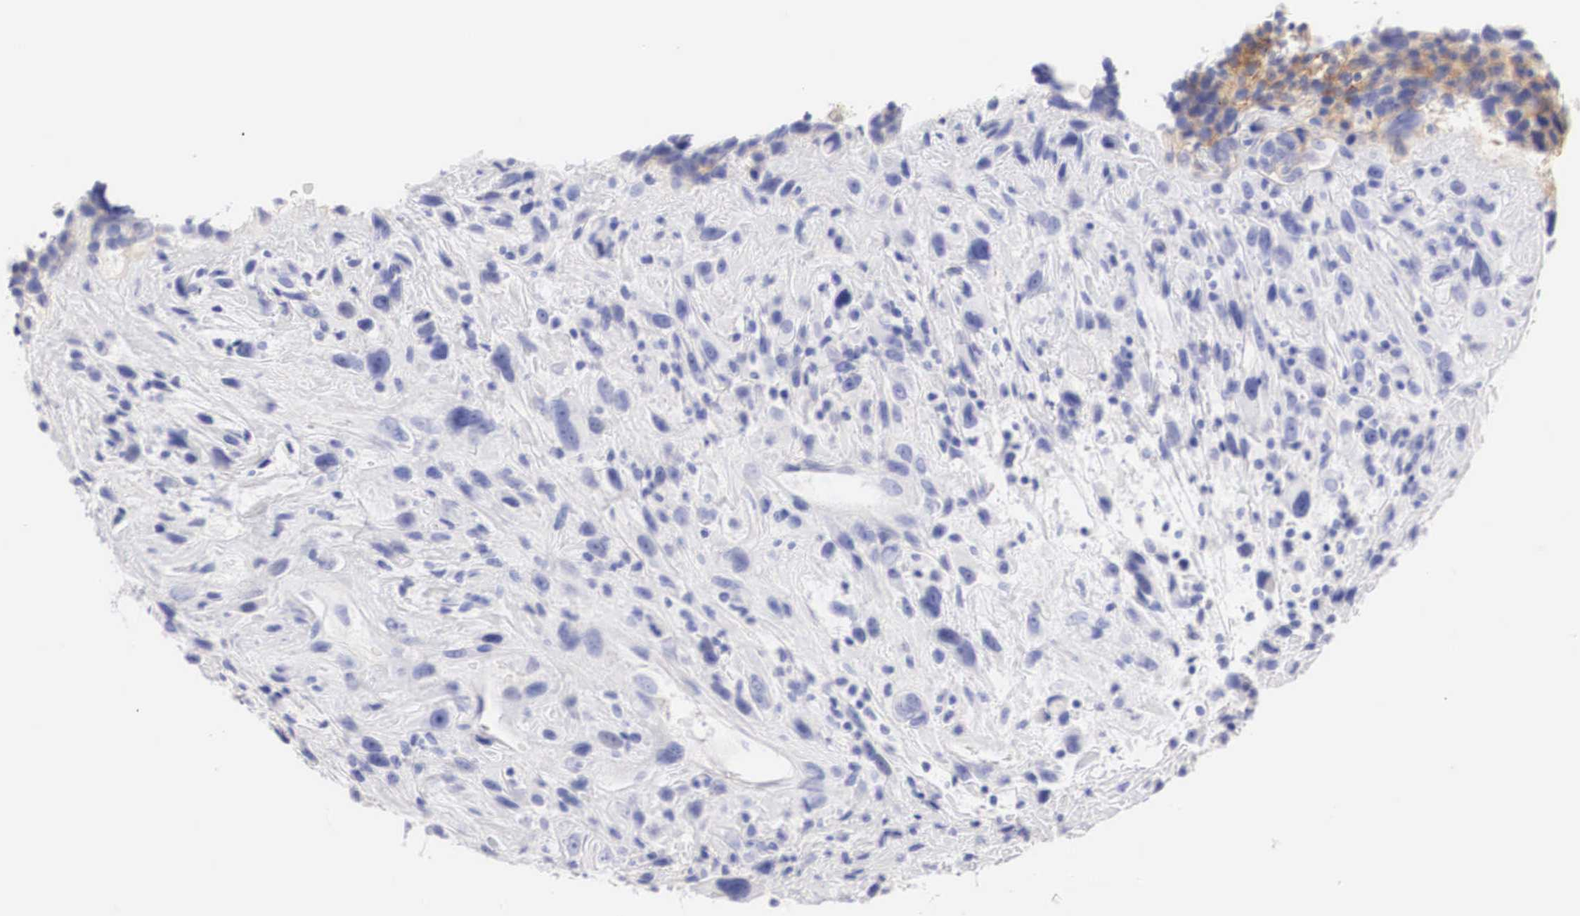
{"staining": {"intensity": "moderate", "quantity": "<25%", "location": "cytoplasmic/membranous"}, "tissue": "breast cancer", "cell_type": "Tumor cells", "image_type": "cancer", "snomed": [{"axis": "morphology", "description": "Neoplasm, malignant, NOS"}, {"axis": "topography", "description": "Breast"}], "caption": "Breast cancer (malignant neoplasm) stained with IHC displays moderate cytoplasmic/membranous positivity in about <25% of tumor cells. The staining was performed using DAB (3,3'-diaminobenzidine) to visualize the protein expression in brown, while the nuclei were stained in blue with hematoxylin (Magnification: 20x).", "gene": "ERBB2", "patient": {"sex": "female", "age": 50}}